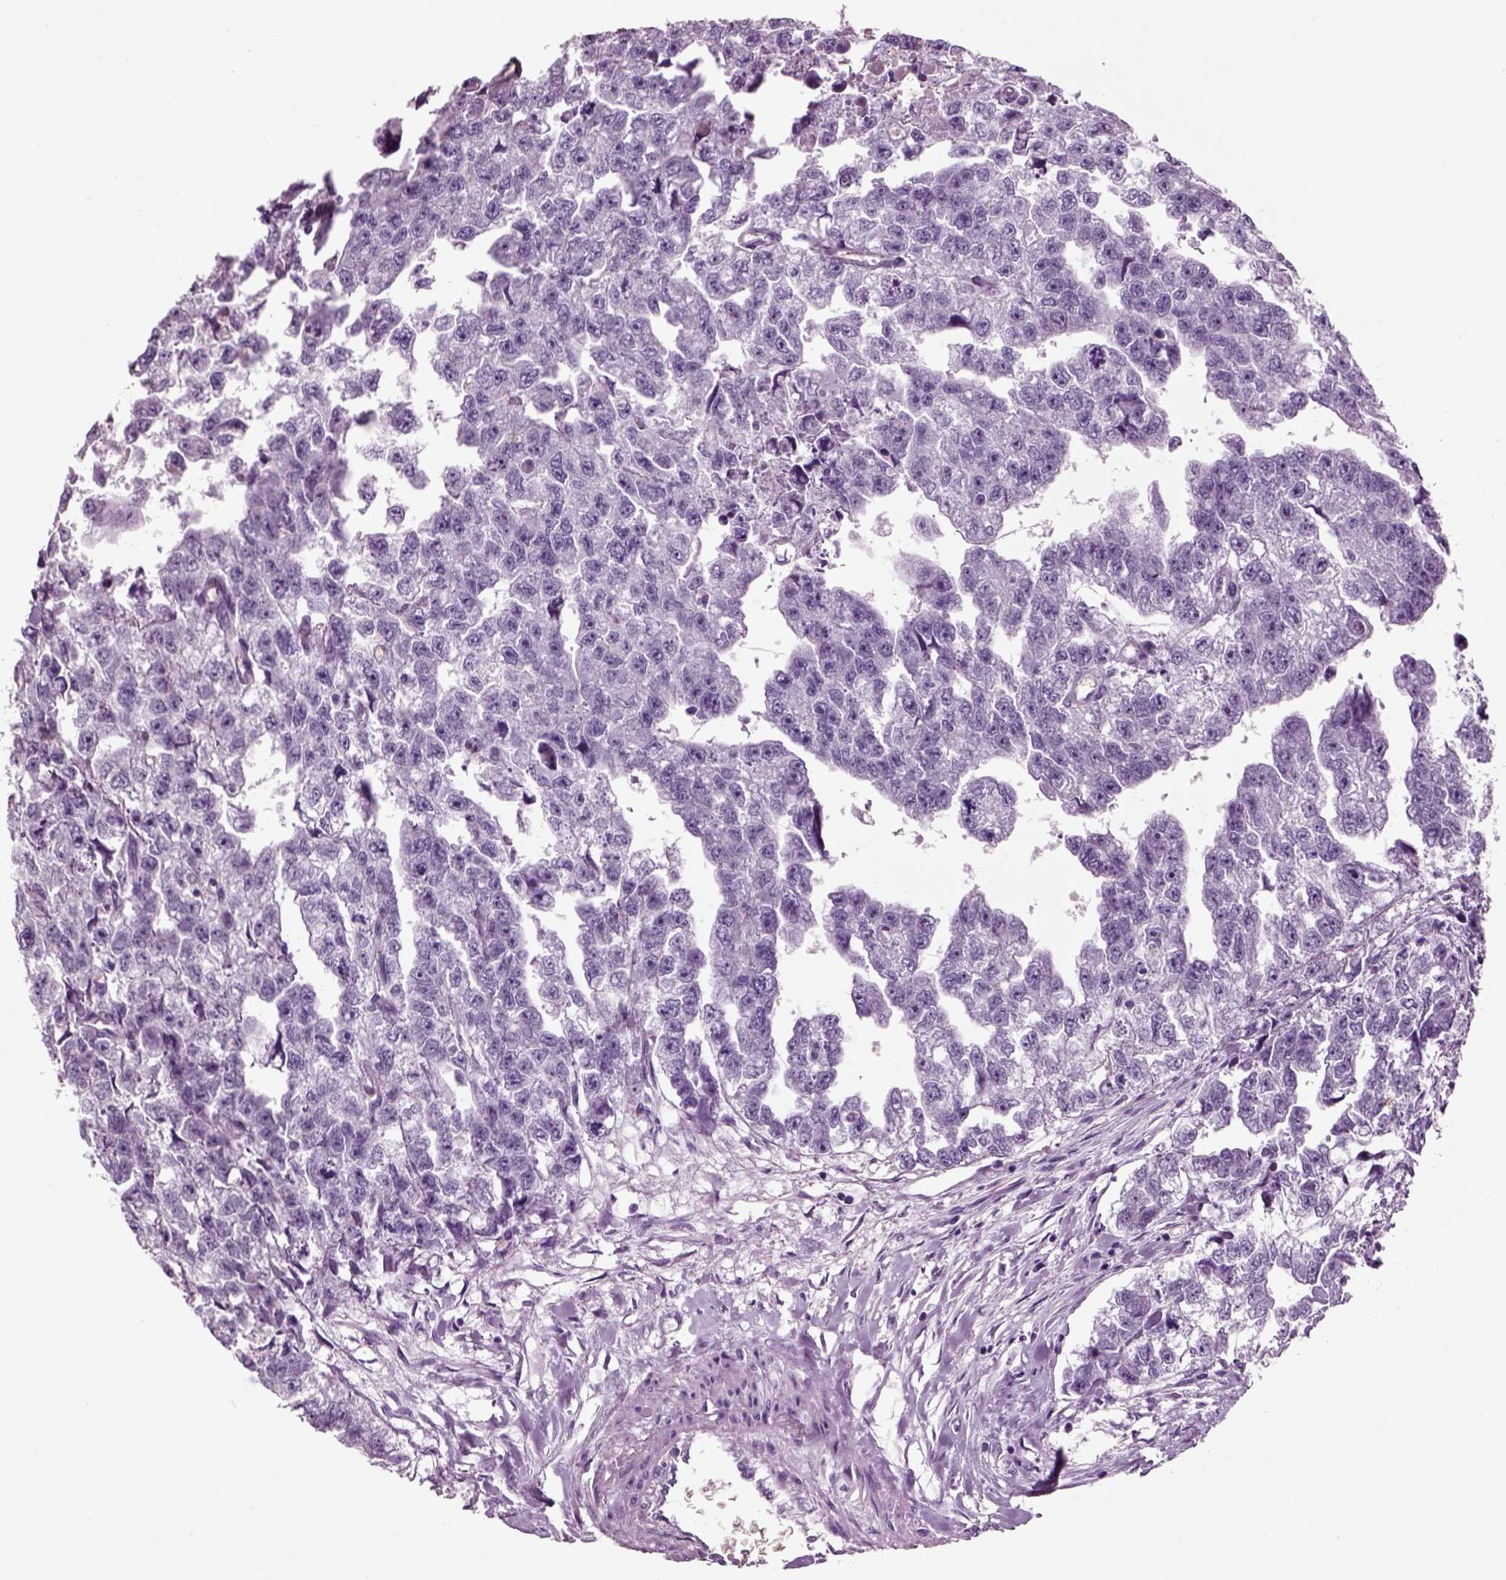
{"staining": {"intensity": "negative", "quantity": "none", "location": "none"}, "tissue": "testis cancer", "cell_type": "Tumor cells", "image_type": "cancer", "snomed": [{"axis": "morphology", "description": "Carcinoma, Embryonal, NOS"}, {"axis": "morphology", "description": "Teratoma, malignant, NOS"}, {"axis": "topography", "description": "Testis"}], "caption": "A high-resolution photomicrograph shows immunohistochemistry (IHC) staining of testis embryonal carcinoma, which displays no significant staining in tumor cells.", "gene": "CHGB", "patient": {"sex": "male", "age": 44}}